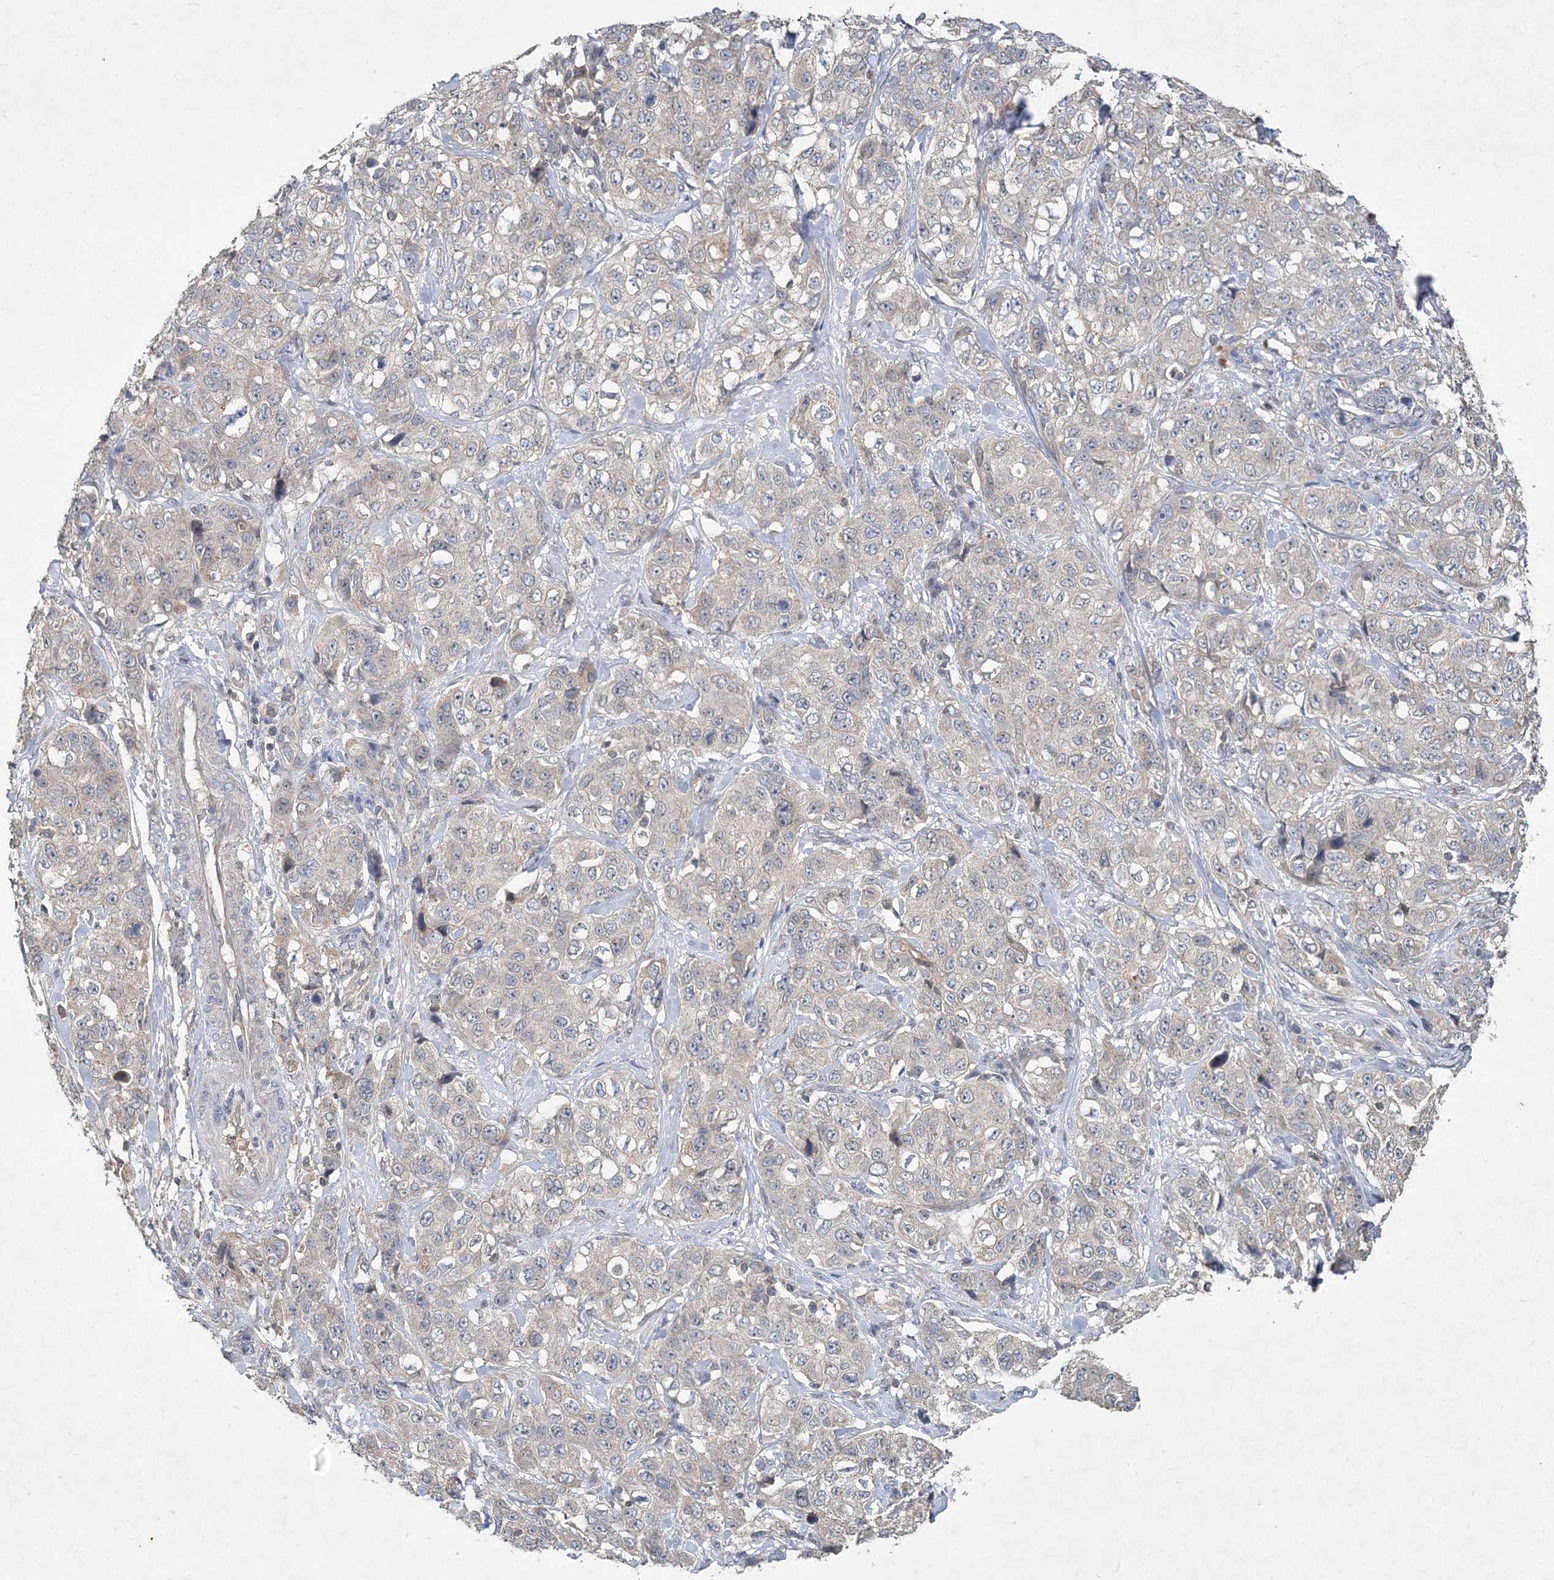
{"staining": {"intensity": "weak", "quantity": "<25%", "location": "cytoplasmic/membranous"}, "tissue": "stomach cancer", "cell_type": "Tumor cells", "image_type": "cancer", "snomed": [{"axis": "morphology", "description": "Adenocarcinoma, NOS"}, {"axis": "topography", "description": "Stomach"}], "caption": "An image of adenocarcinoma (stomach) stained for a protein displays no brown staining in tumor cells.", "gene": "RNF25", "patient": {"sex": "male", "age": 48}}